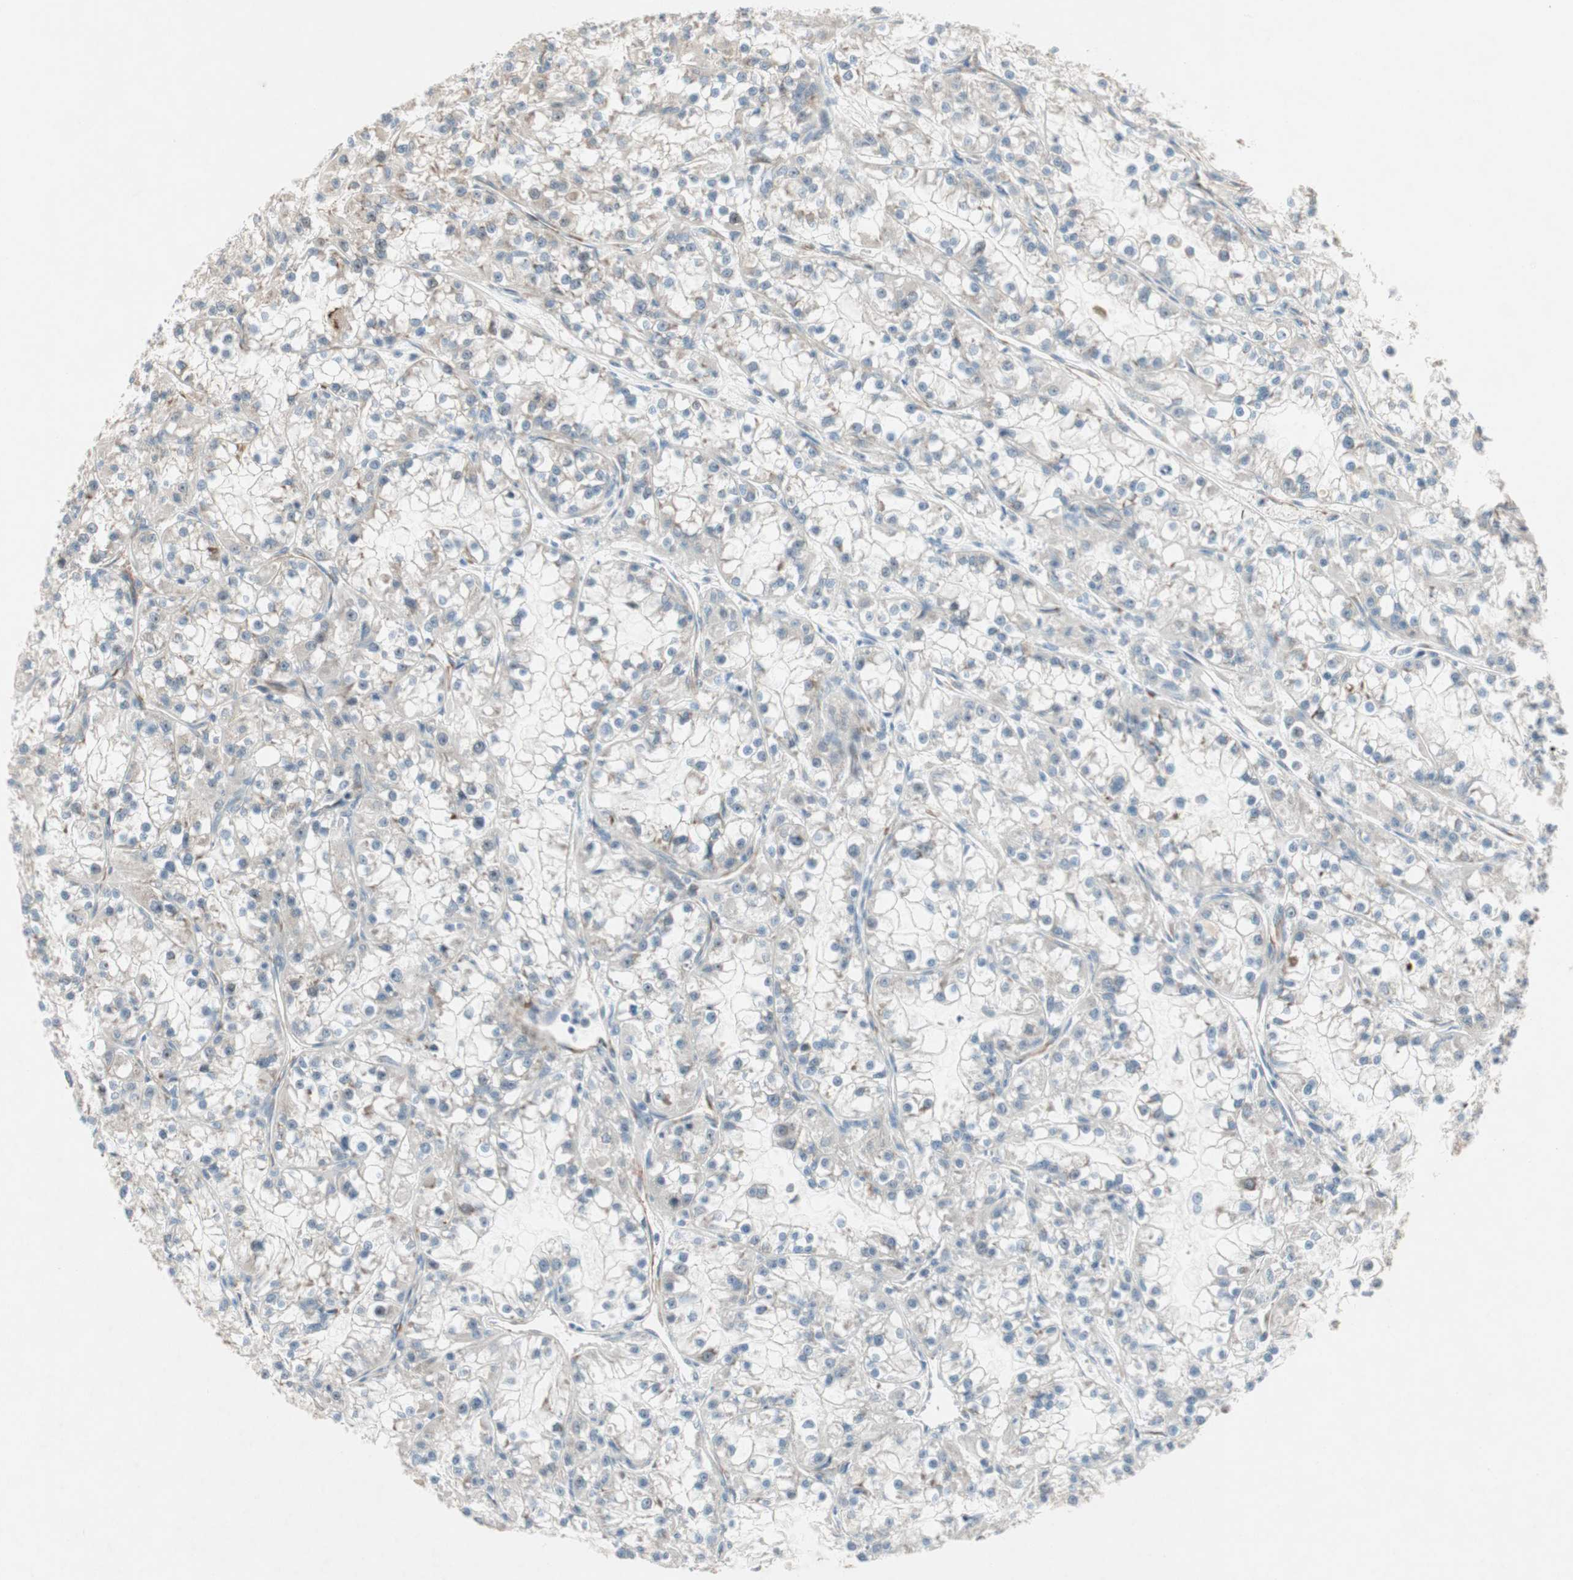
{"staining": {"intensity": "weak", "quantity": "<25%", "location": "cytoplasmic/membranous"}, "tissue": "renal cancer", "cell_type": "Tumor cells", "image_type": "cancer", "snomed": [{"axis": "morphology", "description": "Adenocarcinoma, NOS"}, {"axis": "topography", "description": "Kidney"}], "caption": "Adenocarcinoma (renal) was stained to show a protein in brown. There is no significant staining in tumor cells.", "gene": "ZNF37A", "patient": {"sex": "female", "age": 52}}